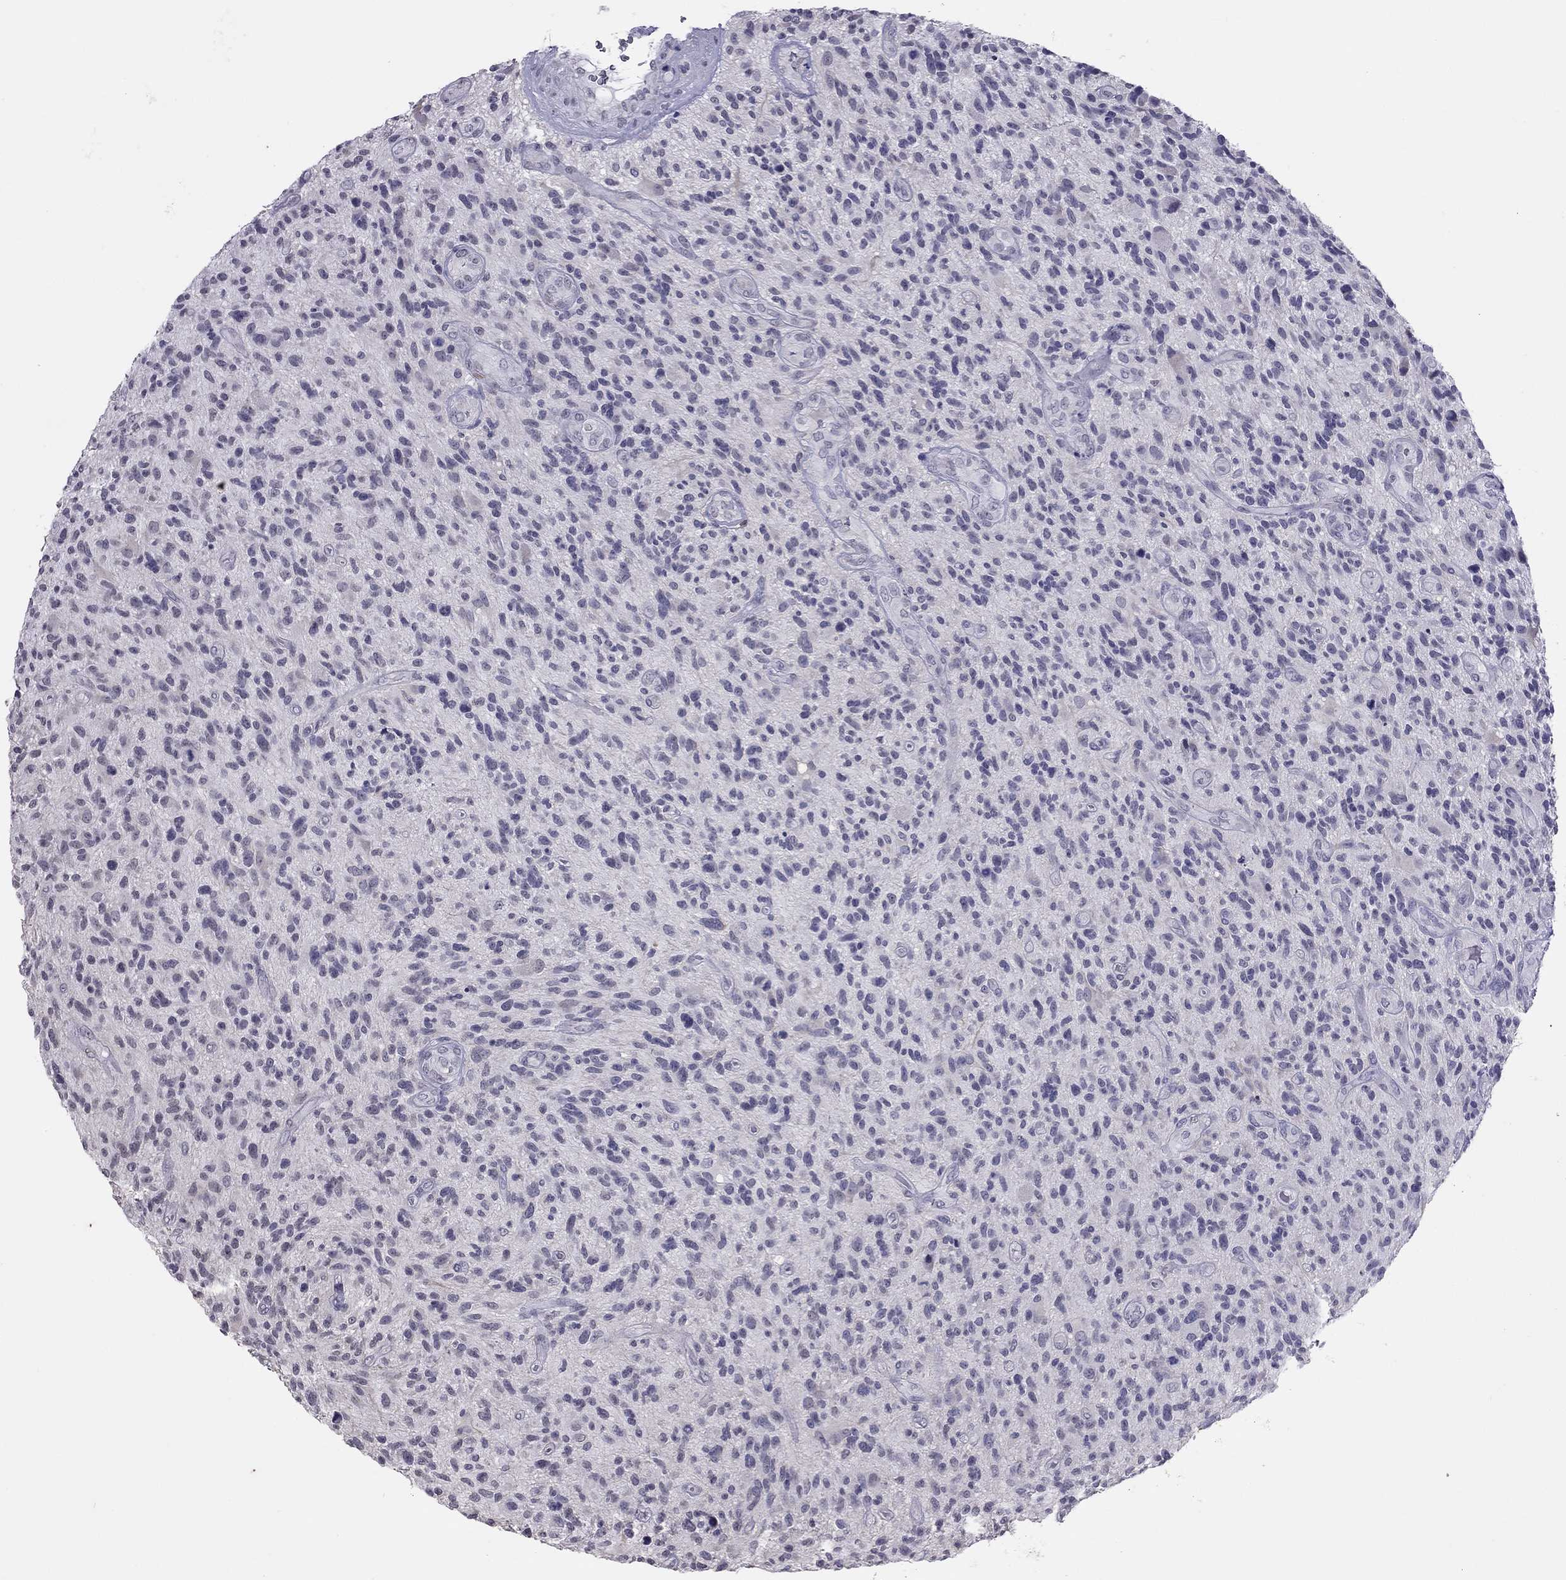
{"staining": {"intensity": "negative", "quantity": "none", "location": "none"}, "tissue": "glioma", "cell_type": "Tumor cells", "image_type": "cancer", "snomed": [{"axis": "morphology", "description": "Glioma, malignant, High grade"}, {"axis": "topography", "description": "Brain"}], "caption": "Tumor cells are negative for protein expression in human malignant high-grade glioma.", "gene": "PPP1R3A", "patient": {"sex": "male", "age": 47}}